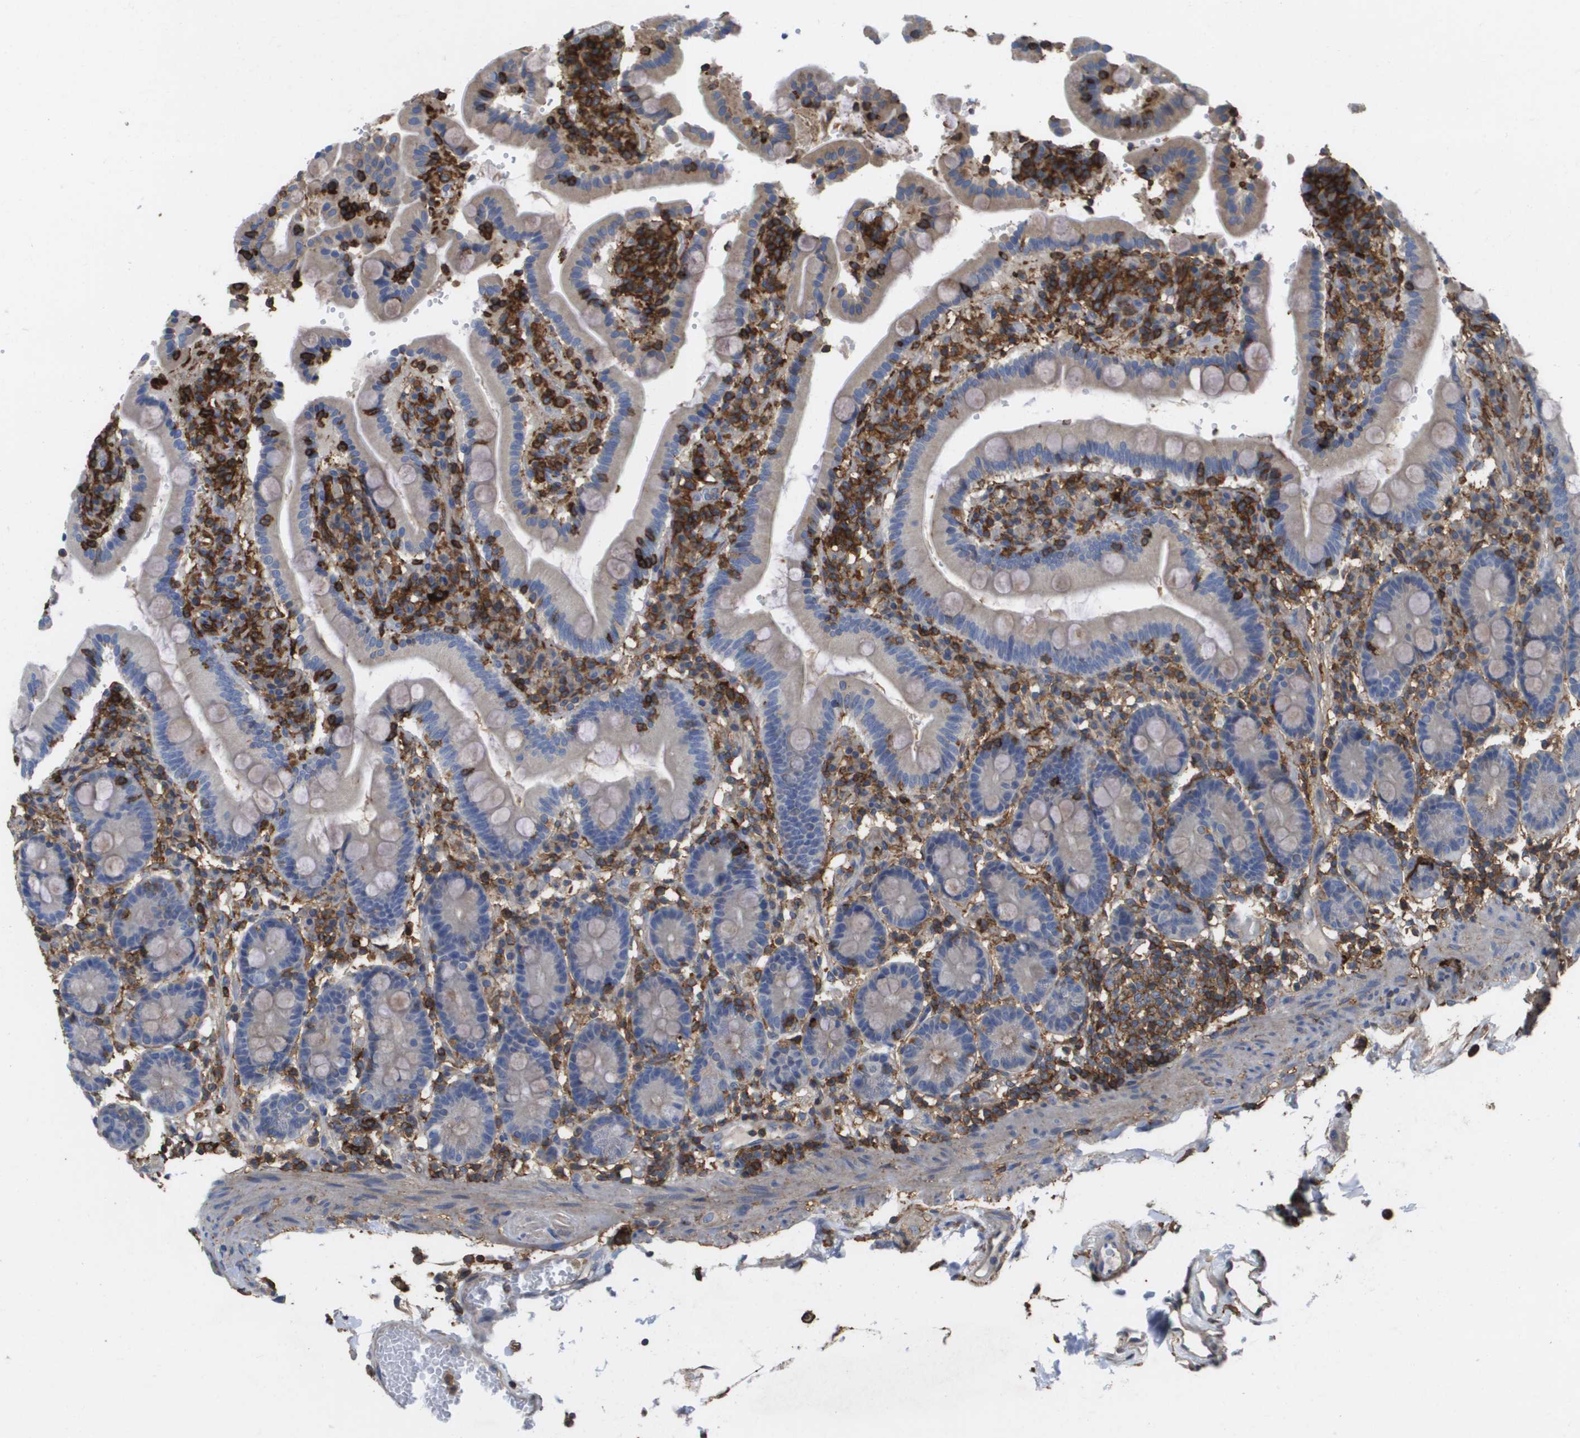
{"staining": {"intensity": "weak", "quantity": "<25%", "location": "cytoplasmic/membranous"}, "tissue": "duodenum", "cell_type": "Glandular cells", "image_type": "normal", "snomed": [{"axis": "morphology", "description": "Normal tissue, NOS"}, {"axis": "topography", "description": "Small intestine, NOS"}], "caption": "Immunohistochemical staining of benign human duodenum exhibits no significant expression in glandular cells.", "gene": "PASK", "patient": {"sex": "female", "age": 71}}